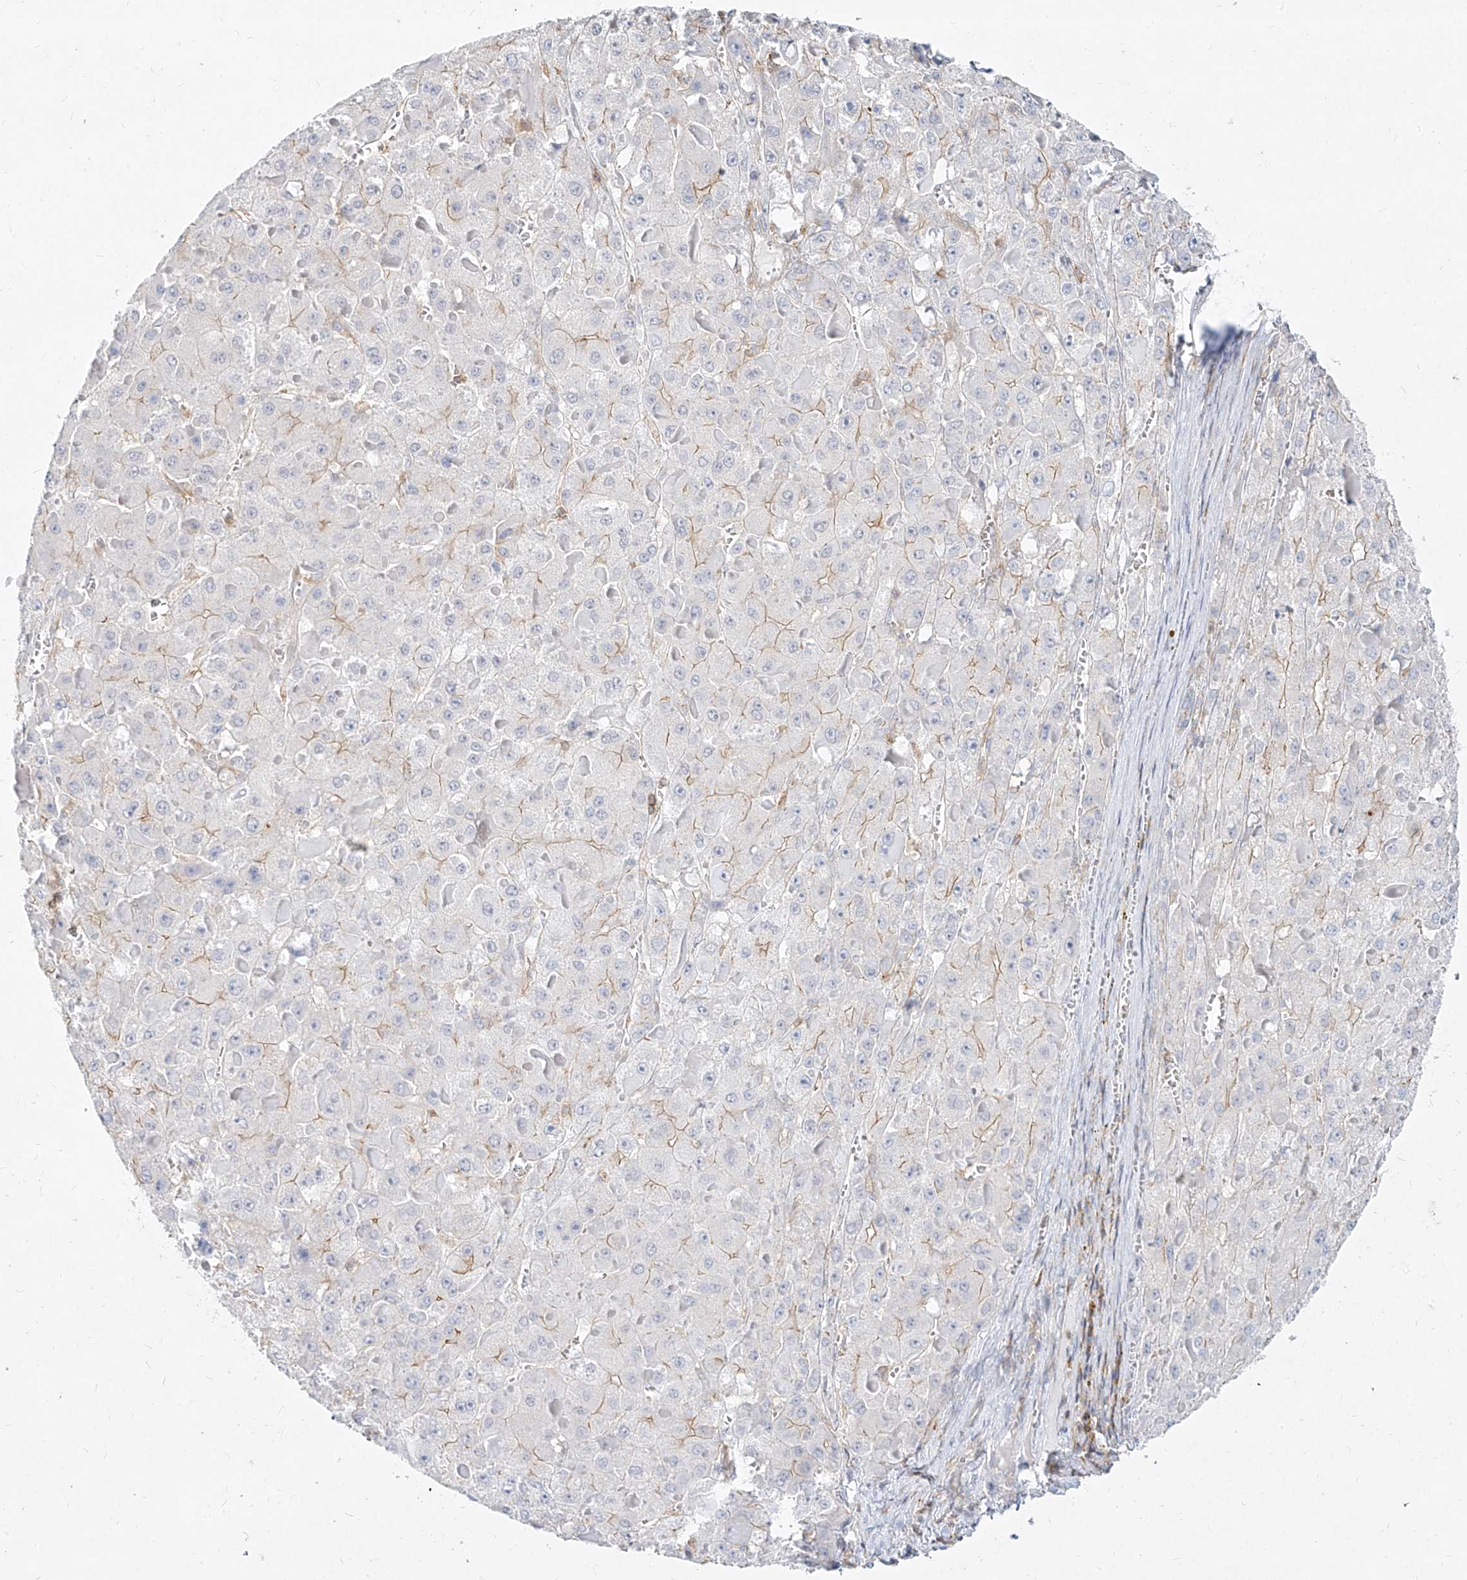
{"staining": {"intensity": "negative", "quantity": "none", "location": "none"}, "tissue": "liver cancer", "cell_type": "Tumor cells", "image_type": "cancer", "snomed": [{"axis": "morphology", "description": "Carcinoma, Hepatocellular, NOS"}, {"axis": "topography", "description": "Liver"}], "caption": "The immunohistochemistry photomicrograph has no significant staining in tumor cells of liver cancer tissue.", "gene": "SLC2A12", "patient": {"sex": "female", "age": 73}}